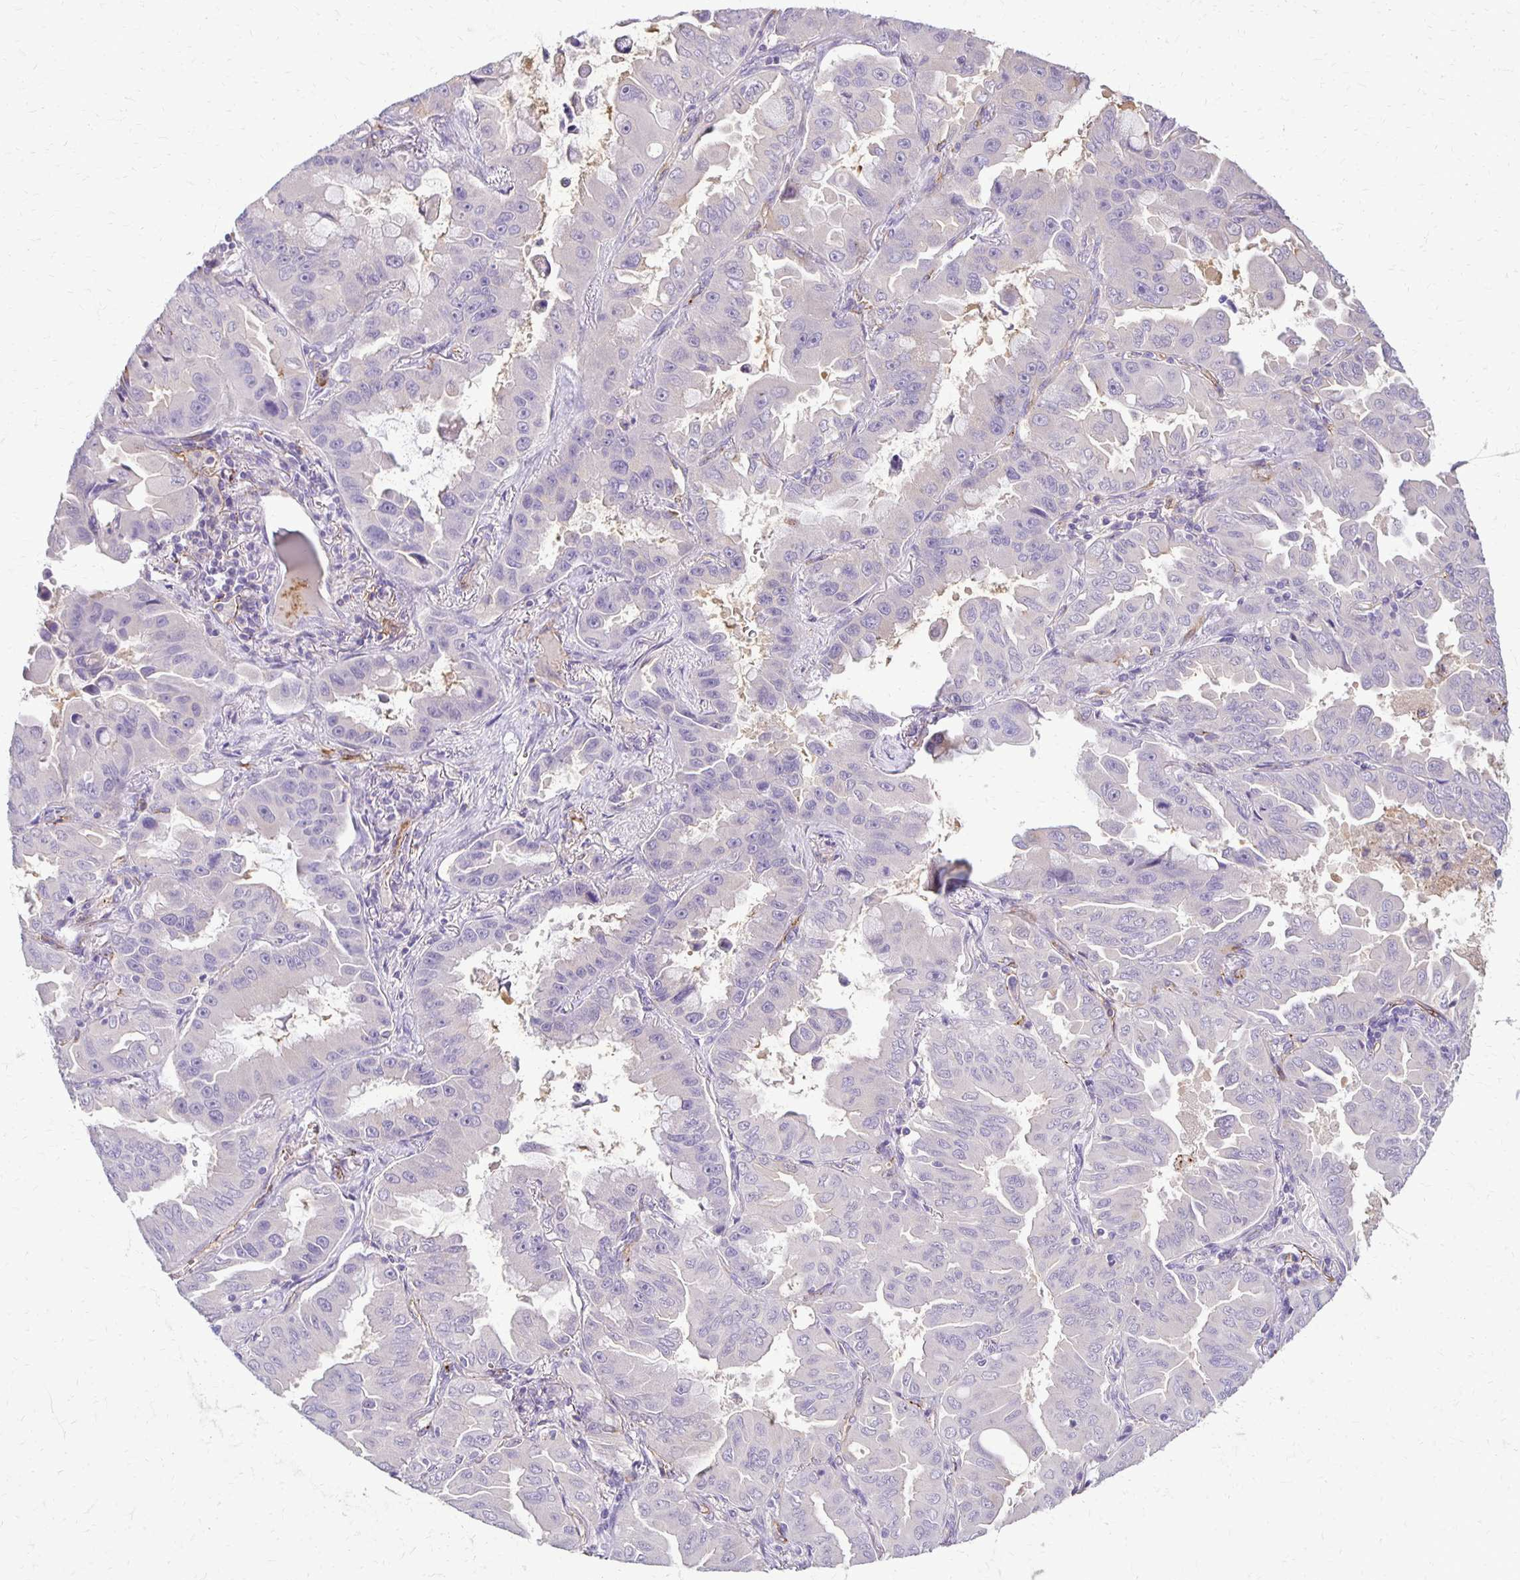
{"staining": {"intensity": "negative", "quantity": "none", "location": "none"}, "tissue": "lung cancer", "cell_type": "Tumor cells", "image_type": "cancer", "snomed": [{"axis": "morphology", "description": "Adenocarcinoma, NOS"}, {"axis": "topography", "description": "Lung"}], "caption": "A photomicrograph of human lung cancer (adenocarcinoma) is negative for staining in tumor cells.", "gene": "TTYH1", "patient": {"sex": "male", "age": 64}}